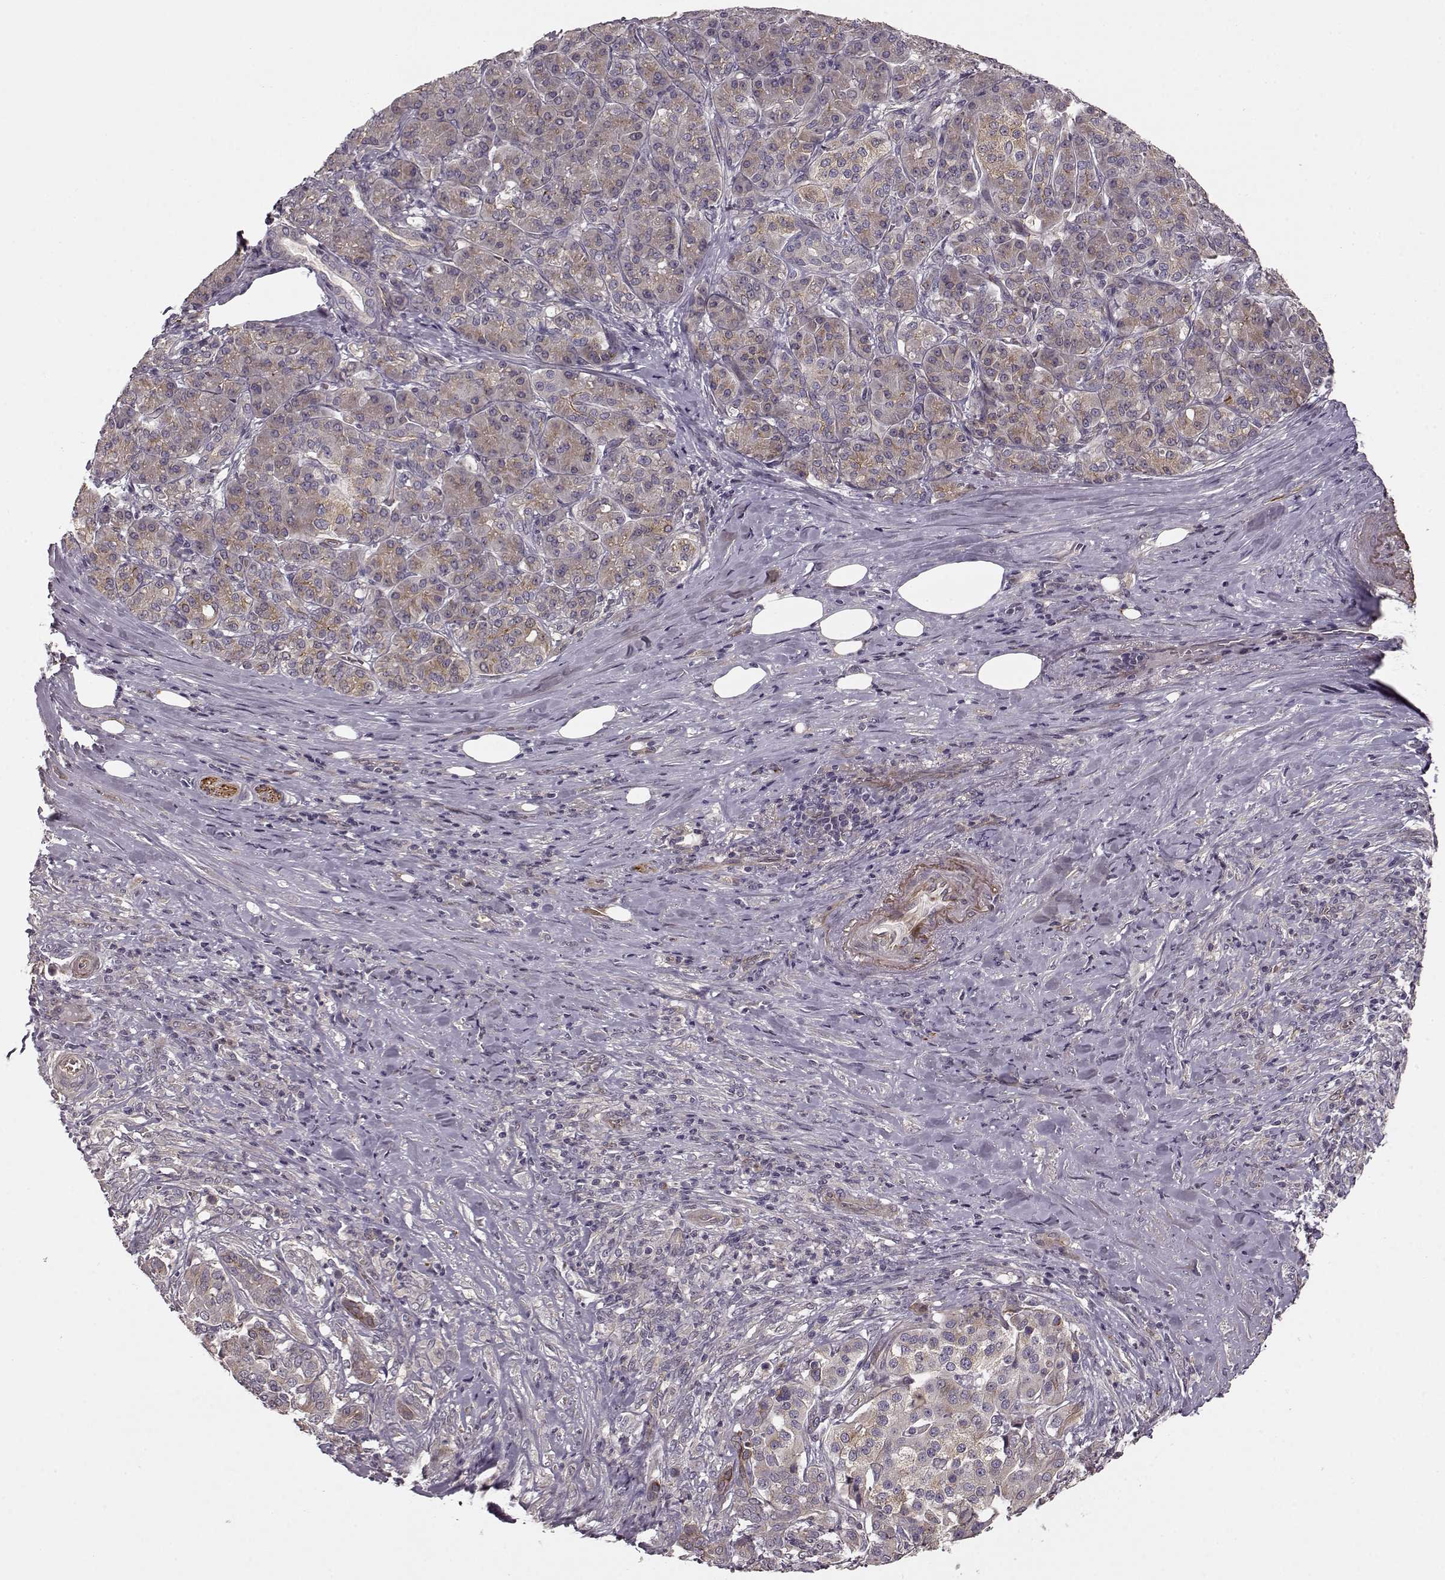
{"staining": {"intensity": "weak", "quantity": ">75%", "location": "cytoplasmic/membranous"}, "tissue": "pancreatic cancer", "cell_type": "Tumor cells", "image_type": "cancer", "snomed": [{"axis": "morphology", "description": "Normal tissue, NOS"}, {"axis": "morphology", "description": "Inflammation, NOS"}, {"axis": "morphology", "description": "Adenocarcinoma, NOS"}, {"axis": "topography", "description": "Pancreas"}], "caption": "Weak cytoplasmic/membranous staining is identified in about >75% of tumor cells in adenocarcinoma (pancreatic).", "gene": "MTR", "patient": {"sex": "male", "age": 57}}